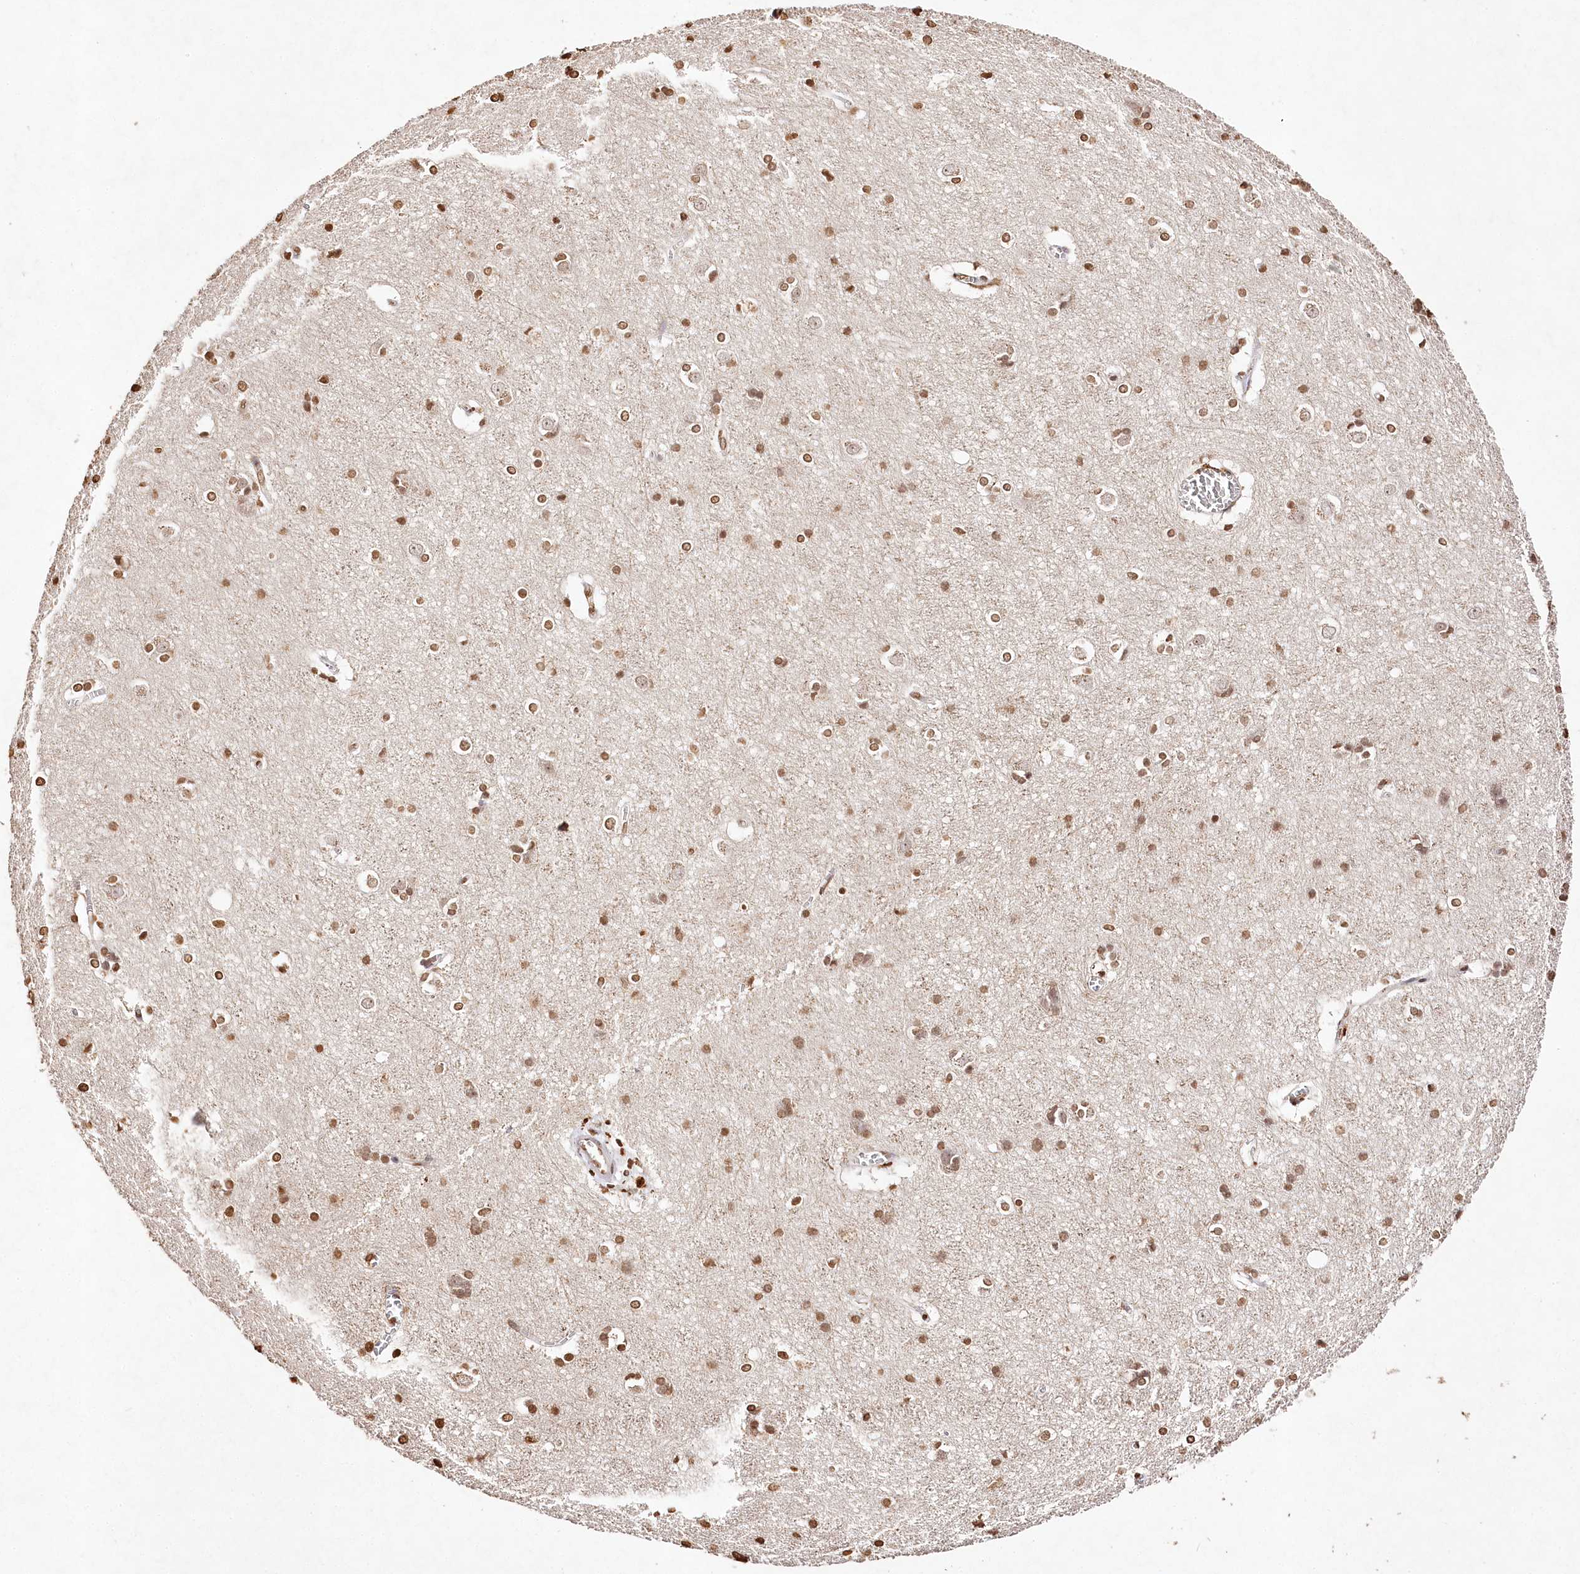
{"staining": {"intensity": "moderate", "quantity": ">75%", "location": "cytoplasmic/membranous"}, "tissue": "cerebral cortex", "cell_type": "Endothelial cells", "image_type": "normal", "snomed": [{"axis": "morphology", "description": "Normal tissue, NOS"}, {"axis": "topography", "description": "Cerebral cortex"}], "caption": "Immunohistochemistry (IHC) of unremarkable cerebral cortex demonstrates medium levels of moderate cytoplasmic/membranous staining in approximately >75% of endothelial cells. The staining was performed using DAB, with brown indicating positive protein expression. Nuclei are stained blue with hematoxylin.", "gene": "DMXL1", "patient": {"sex": "male", "age": 54}}